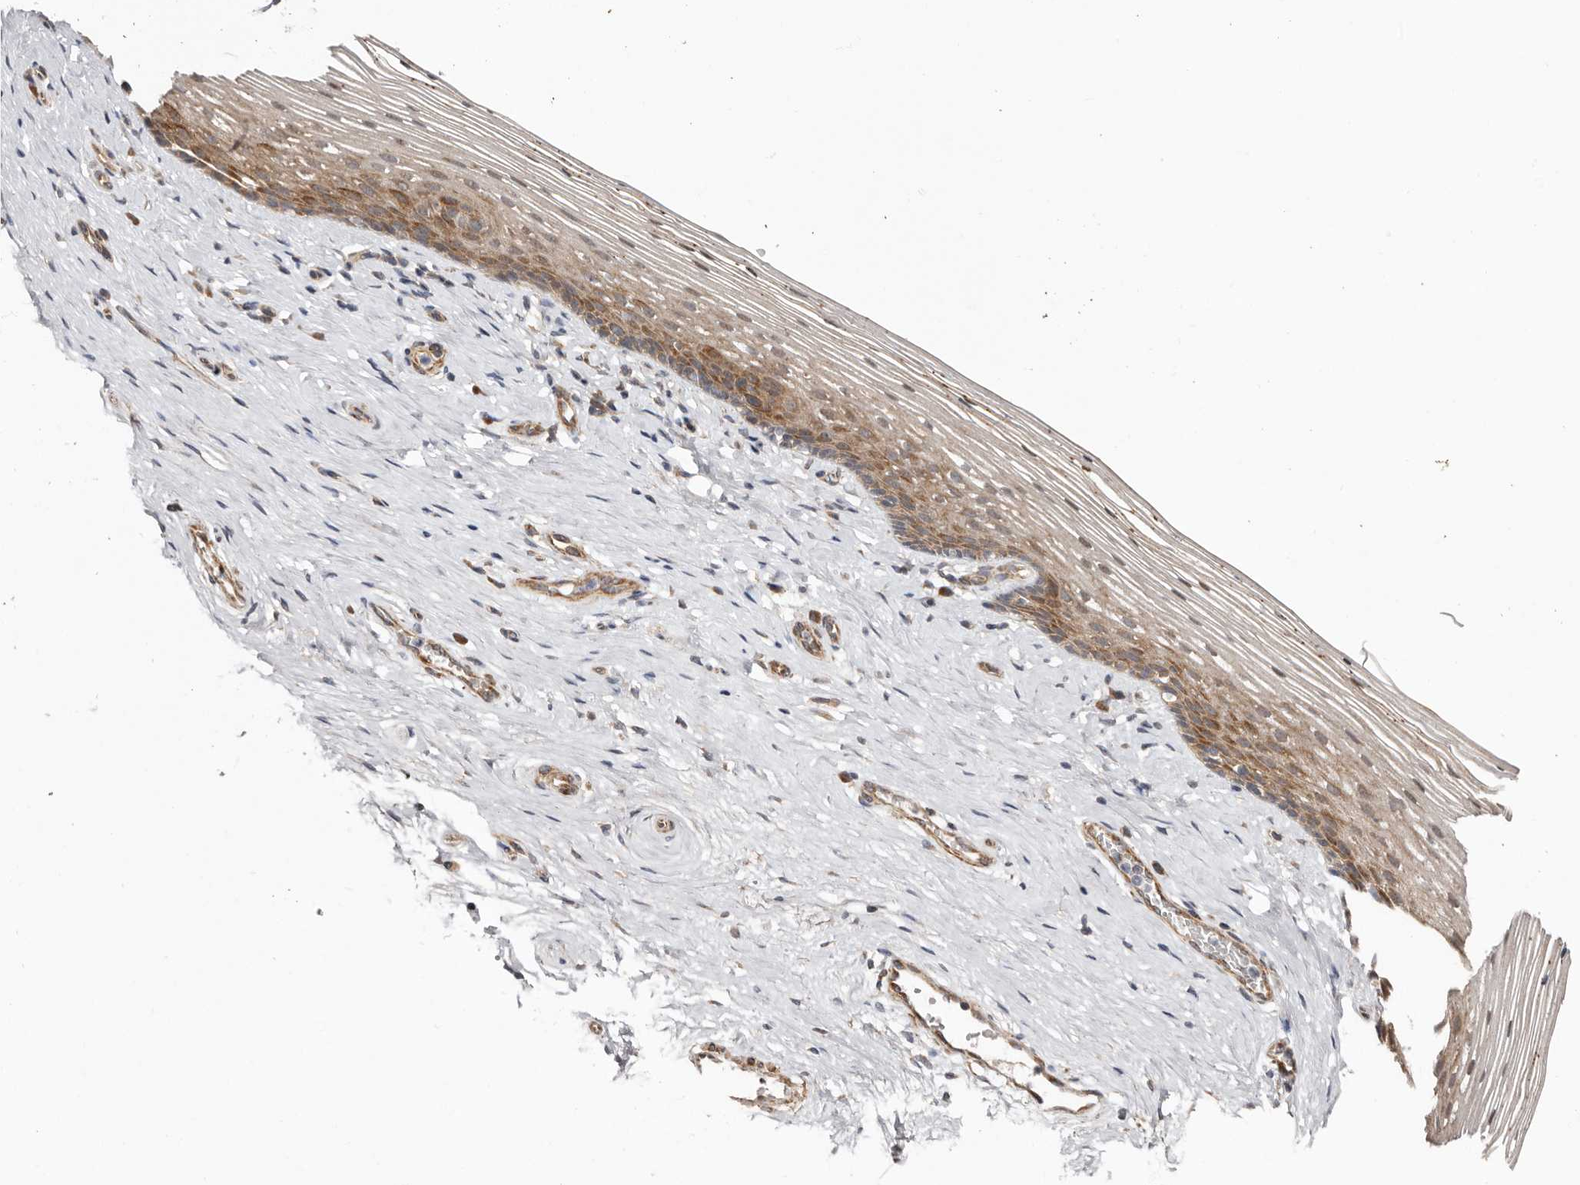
{"staining": {"intensity": "moderate", "quantity": ">75%", "location": "cytoplasmic/membranous"}, "tissue": "vagina", "cell_type": "Squamous epithelial cells", "image_type": "normal", "snomed": [{"axis": "morphology", "description": "Normal tissue, NOS"}, {"axis": "topography", "description": "Vagina"}], "caption": "Approximately >75% of squamous epithelial cells in normal human vagina display moderate cytoplasmic/membranous protein expression as visualized by brown immunohistochemical staining.", "gene": "PROKR1", "patient": {"sex": "female", "age": 46}}